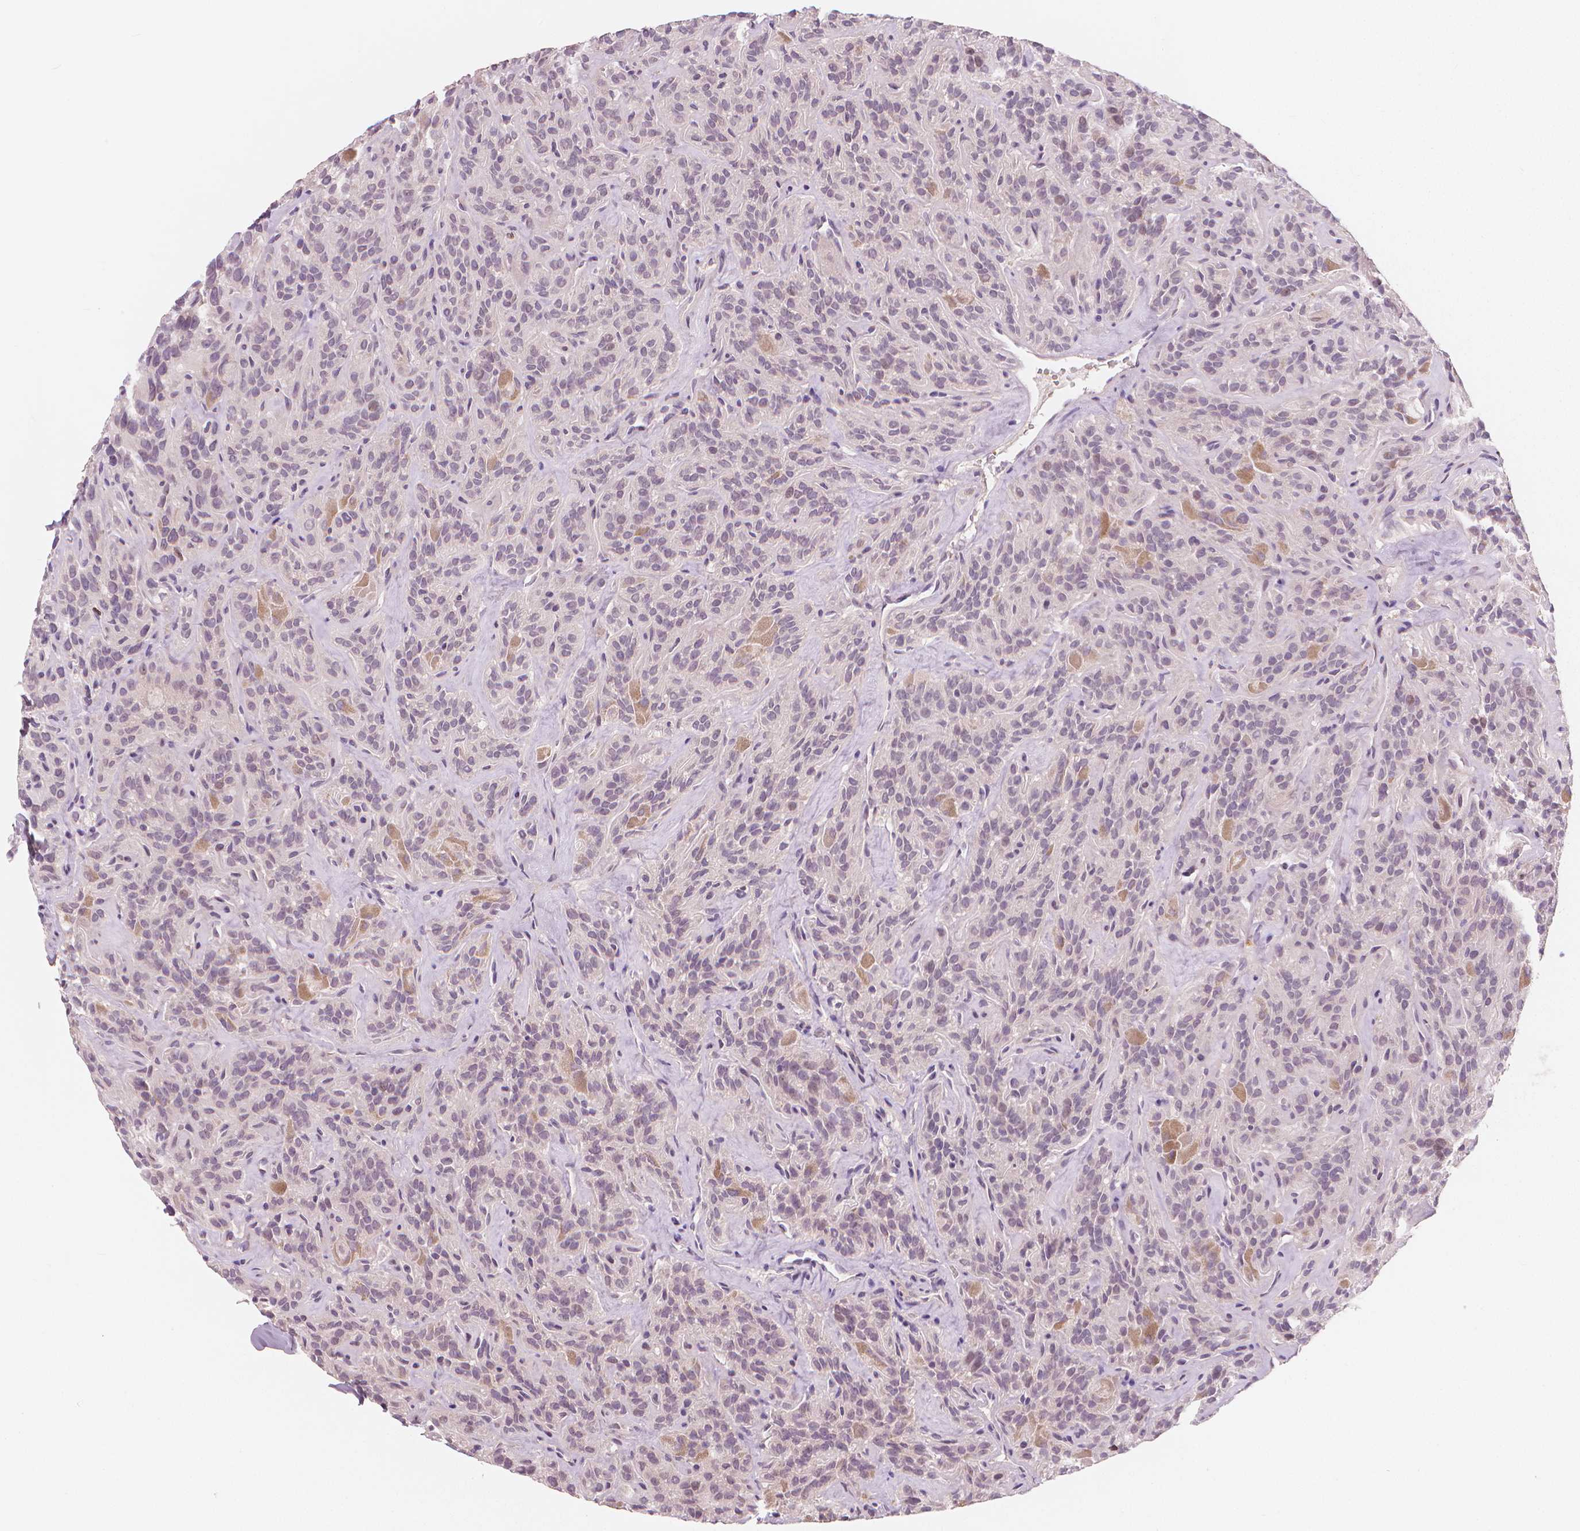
{"staining": {"intensity": "negative", "quantity": "none", "location": "none"}, "tissue": "thyroid cancer", "cell_type": "Tumor cells", "image_type": "cancer", "snomed": [{"axis": "morphology", "description": "Papillary adenocarcinoma, NOS"}, {"axis": "topography", "description": "Thyroid gland"}], "caption": "Thyroid cancer stained for a protein using immunohistochemistry reveals no staining tumor cells.", "gene": "RNASE7", "patient": {"sex": "female", "age": 45}}